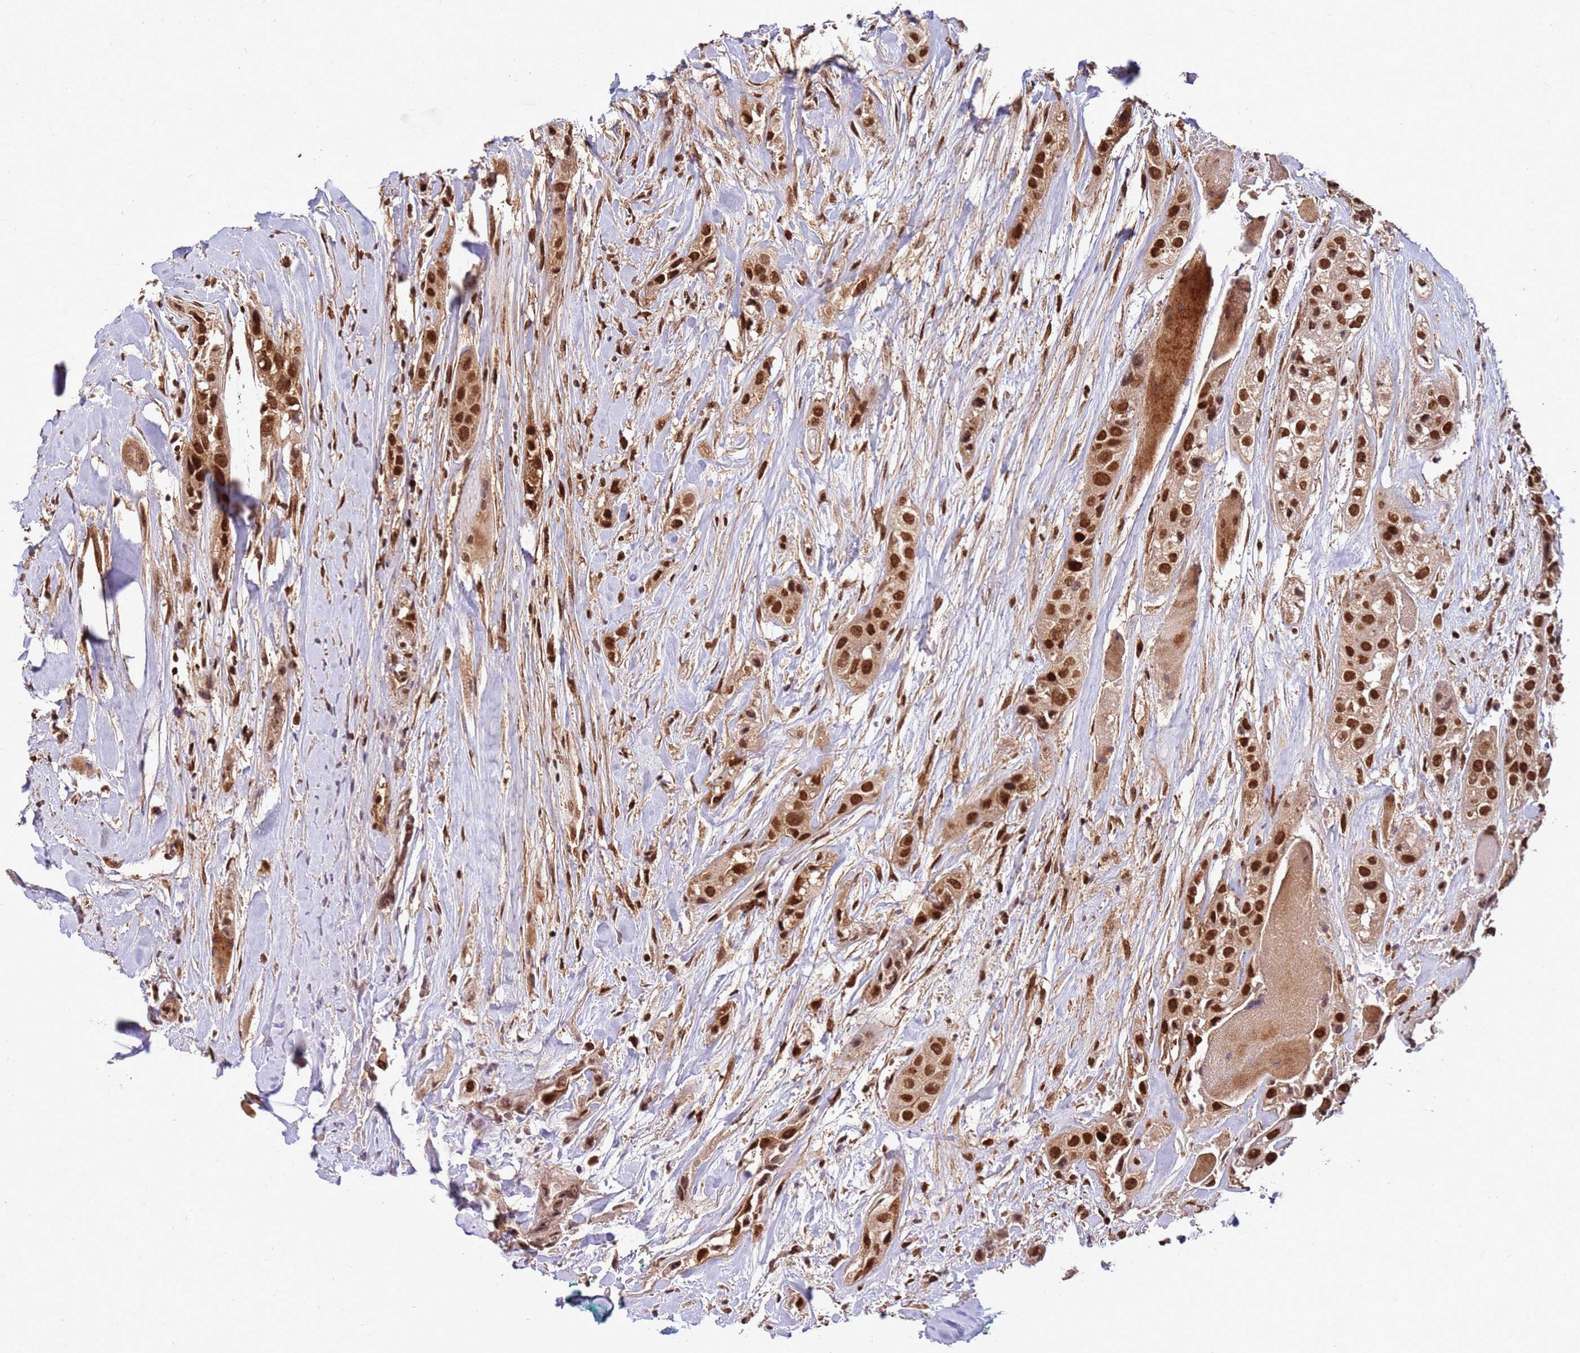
{"staining": {"intensity": "strong", "quantity": ">75%", "location": "cytoplasmic/membranous,nuclear"}, "tissue": "head and neck cancer", "cell_type": "Tumor cells", "image_type": "cancer", "snomed": [{"axis": "morphology", "description": "Normal tissue, NOS"}, {"axis": "morphology", "description": "Squamous cell carcinoma, NOS"}, {"axis": "topography", "description": "Skeletal muscle"}, {"axis": "topography", "description": "Head-Neck"}], "caption": "Brown immunohistochemical staining in human head and neck cancer exhibits strong cytoplasmic/membranous and nuclear positivity in about >75% of tumor cells.", "gene": "ZBTB12", "patient": {"sex": "male", "age": 51}}